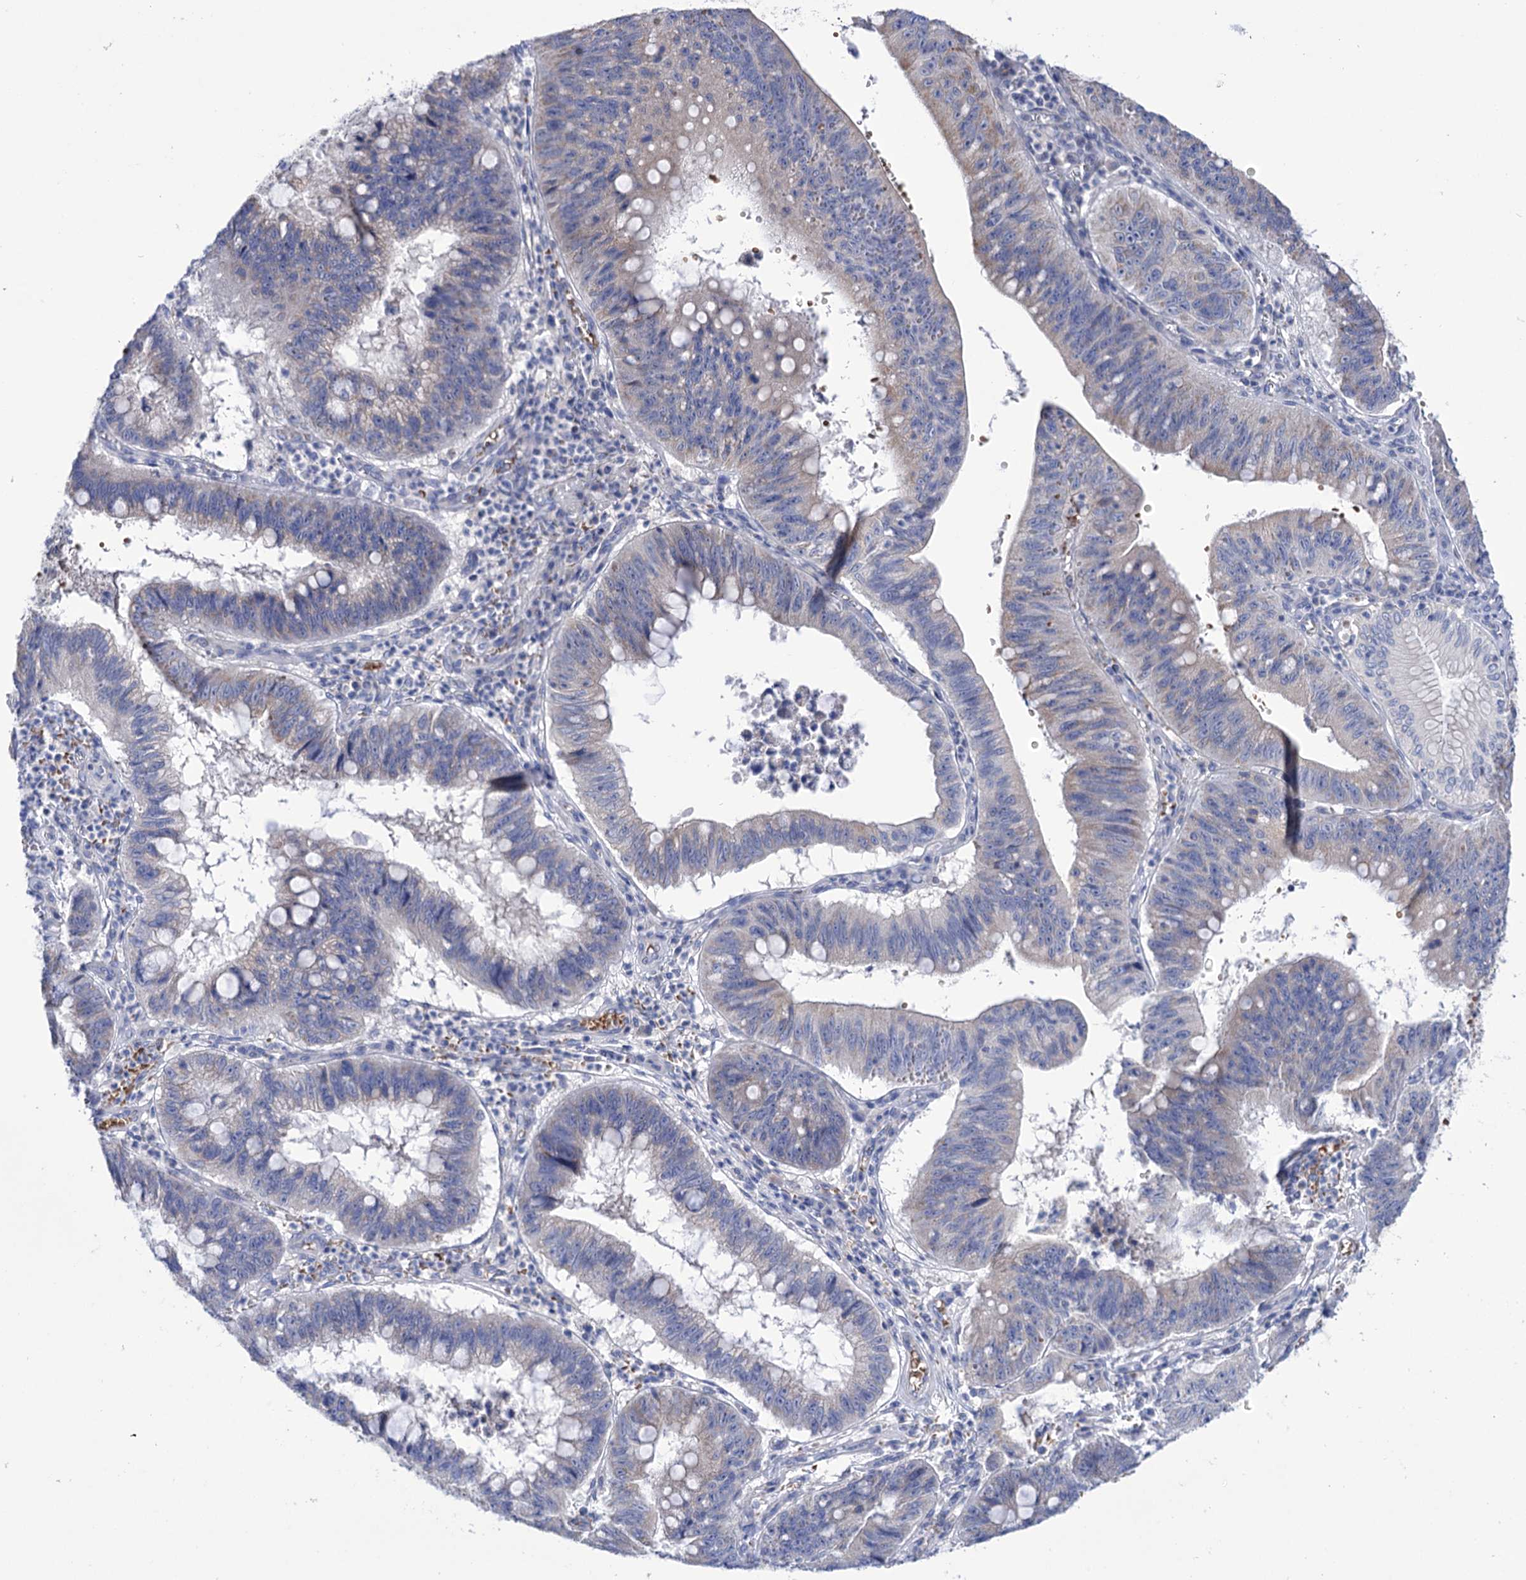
{"staining": {"intensity": "strong", "quantity": "25%-75%", "location": "cytoplasmic/membranous"}, "tissue": "stomach cancer", "cell_type": "Tumor cells", "image_type": "cancer", "snomed": [{"axis": "morphology", "description": "Adenocarcinoma, NOS"}, {"axis": "topography", "description": "Stomach"}], "caption": "Human adenocarcinoma (stomach) stained with a protein marker demonstrates strong staining in tumor cells.", "gene": "YARS2", "patient": {"sex": "male", "age": 59}}